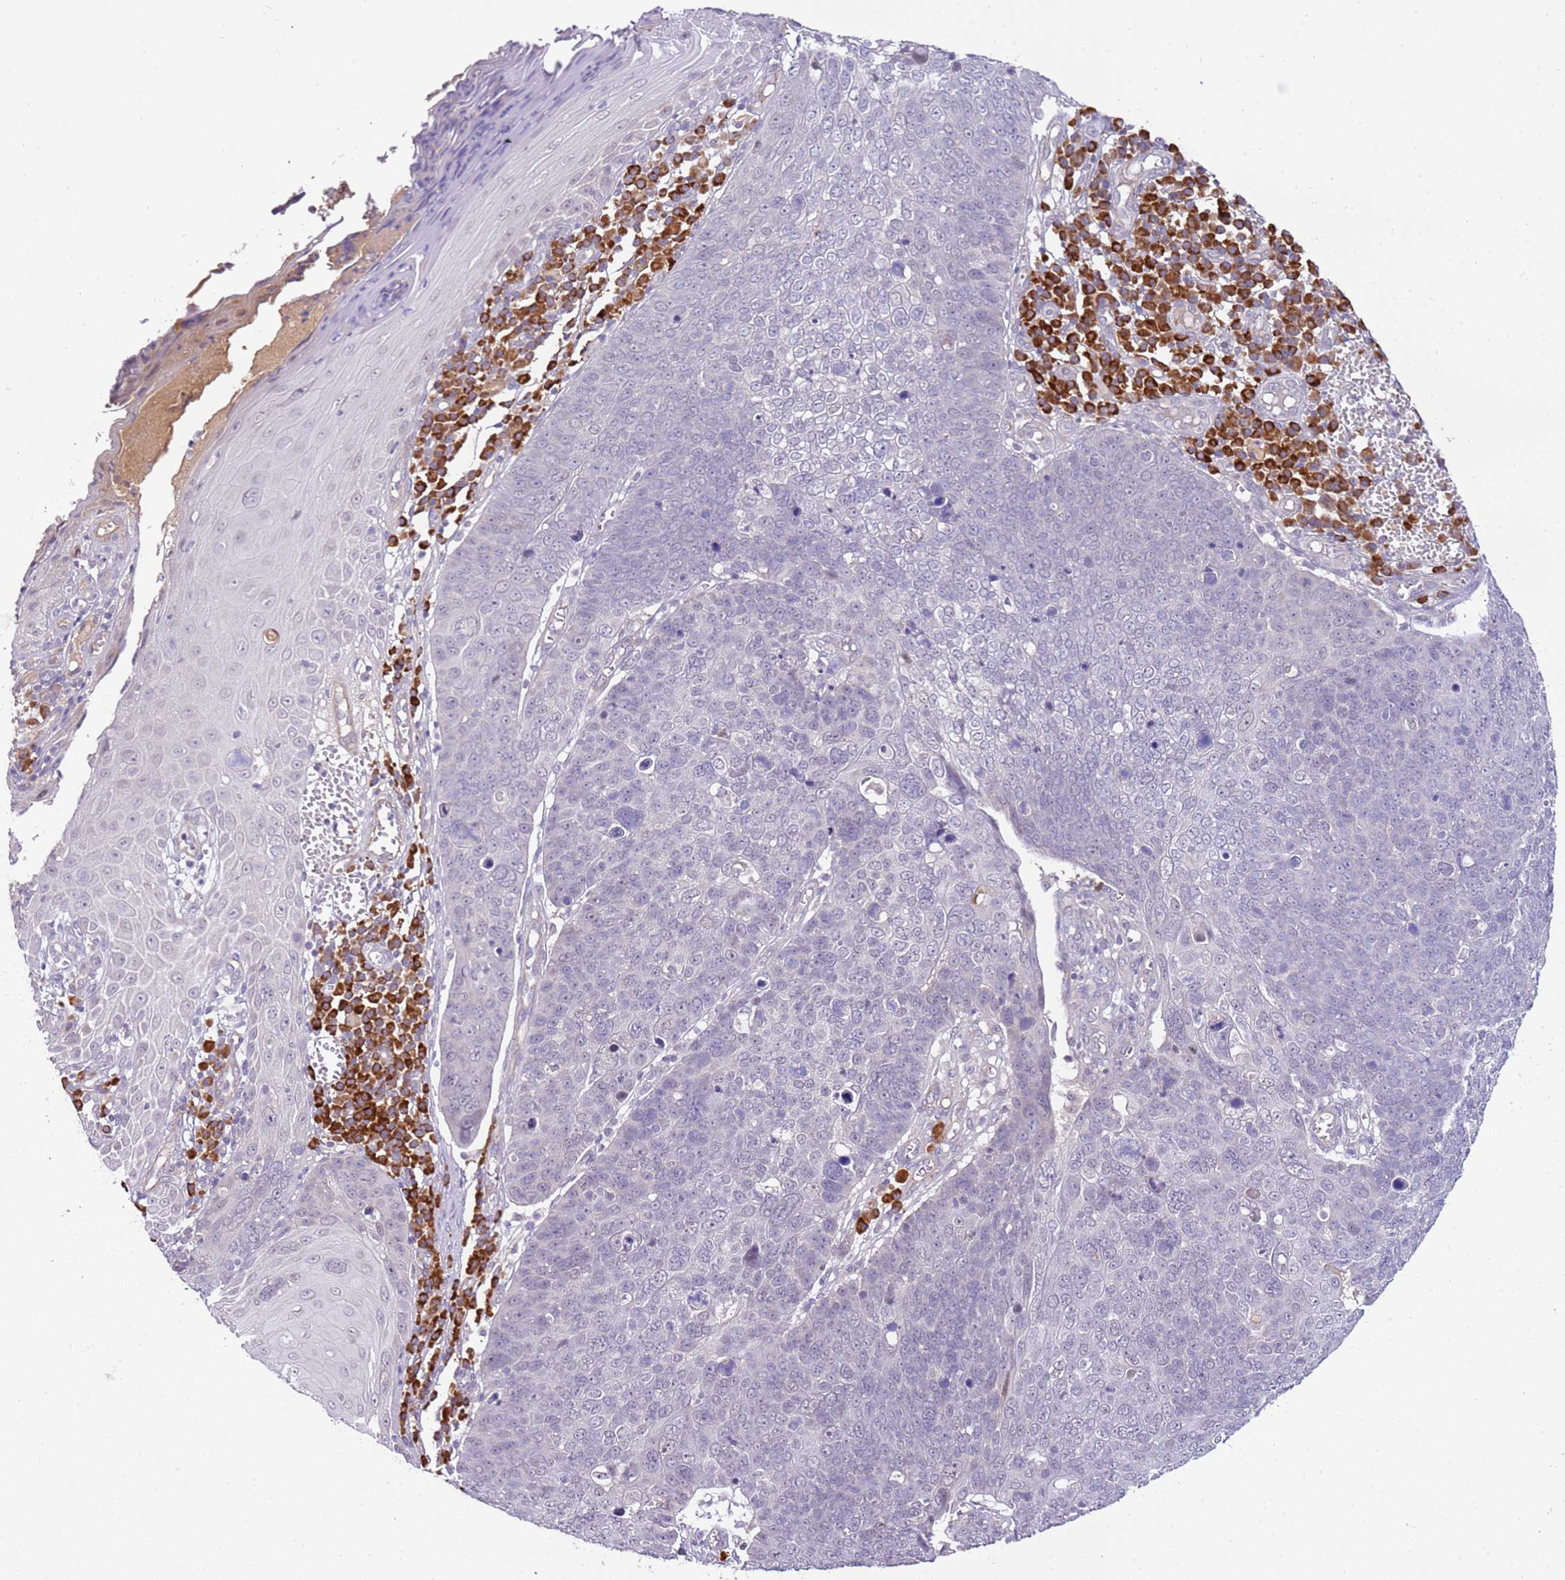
{"staining": {"intensity": "negative", "quantity": "none", "location": "none"}, "tissue": "skin cancer", "cell_type": "Tumor cells", "image_type": "cancer", "snomed": [{"axis": "morphology", "description": "Squamous cell carcinoma, NOS"}, {"axis": "topography", "description": "Skin"}], "caption": "A high-resolution photomicrograph shows IHC staining of skin squamous cell carcinoma, which exhibits no significant expression in tumor cells.", "gene": "MAGEF1", "patient": {"sex": "male", "age": 71}}